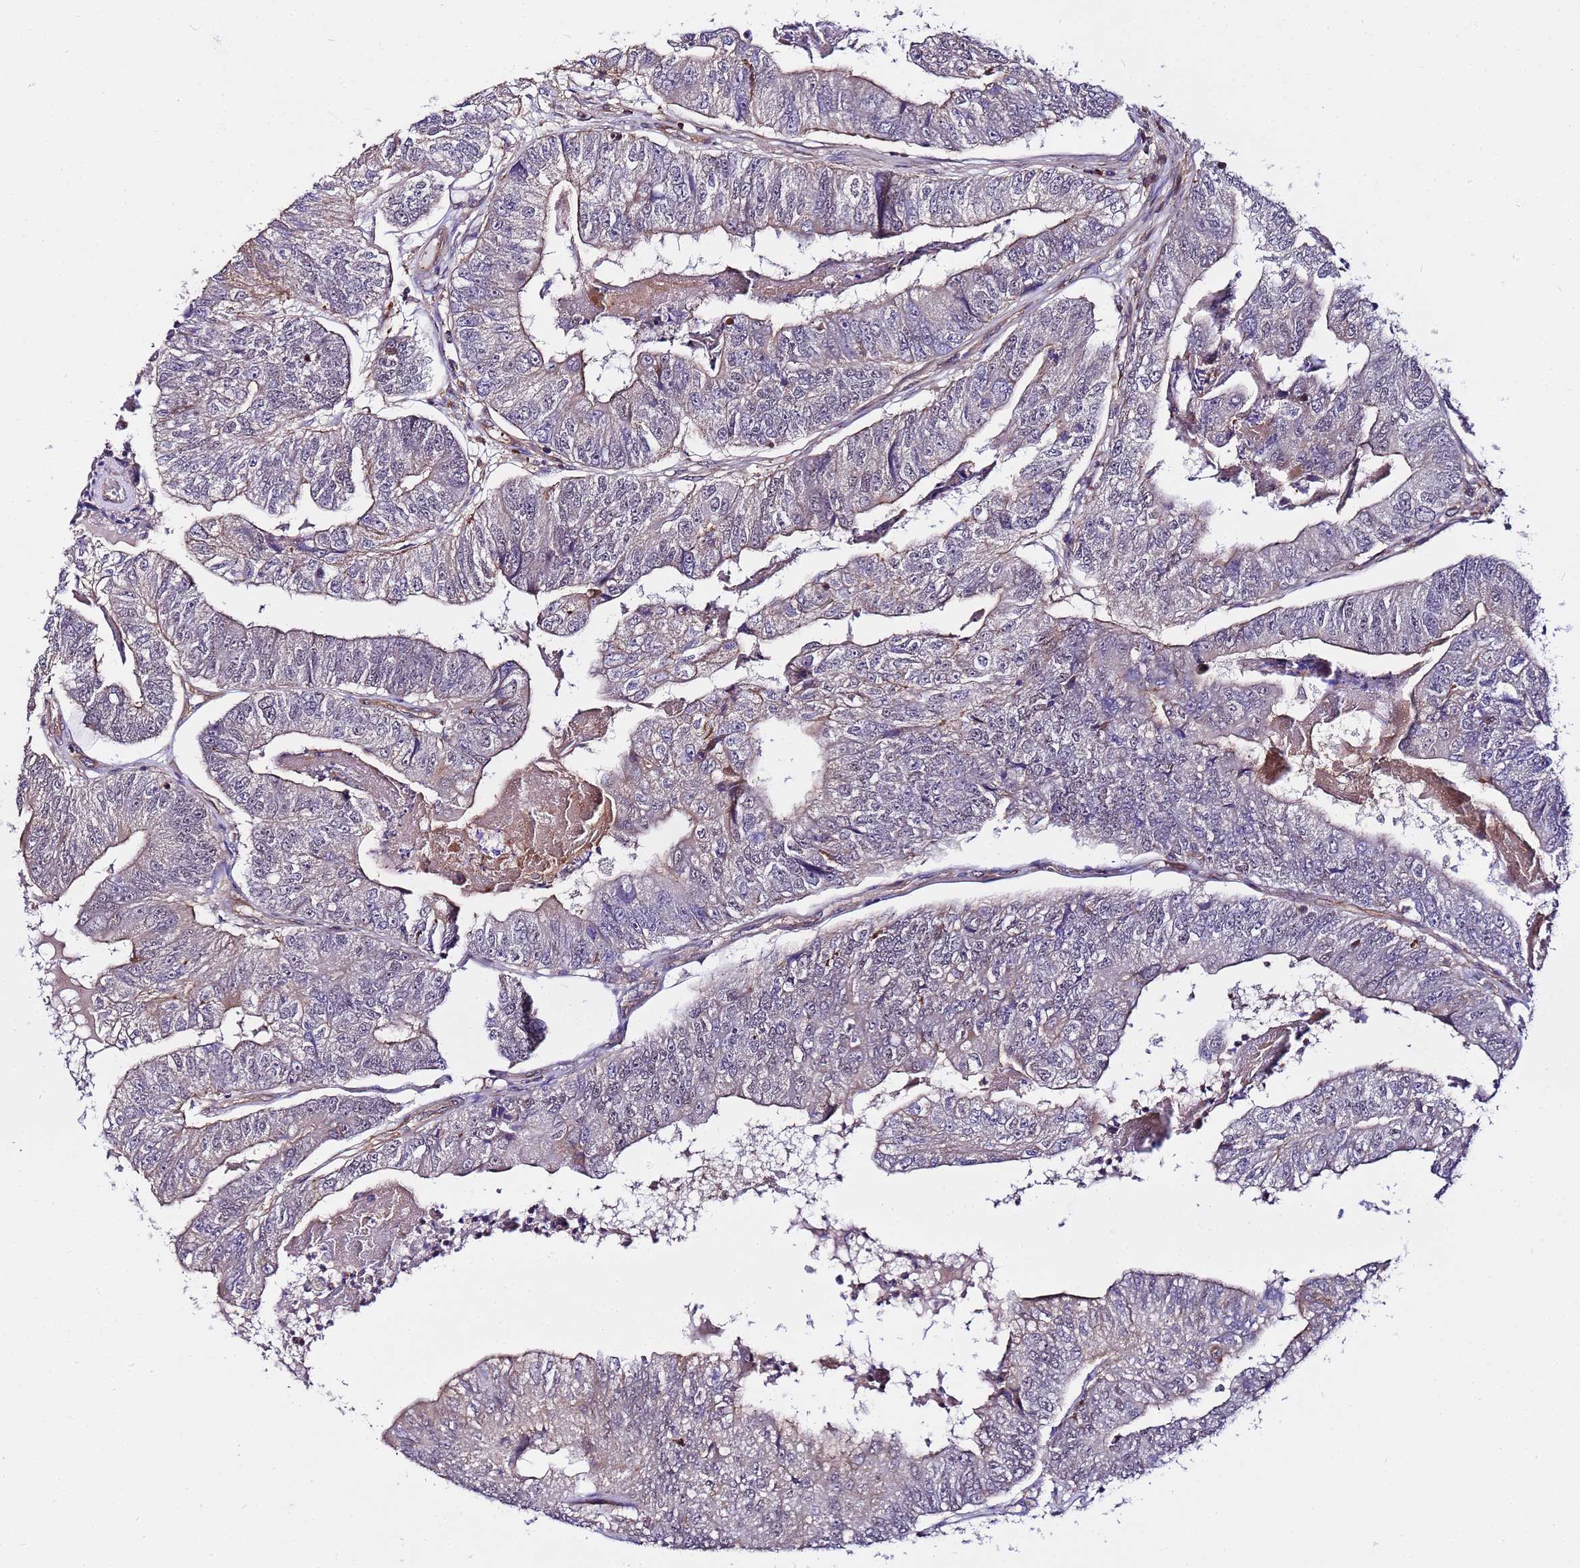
{"staining": {"intensity": "weak", "quantity": "25%-75%", "location": "cytoplasmic/membranous"}, "tissue": "colorectal cancer", "cell_type": "Tumor cells", "image_type": "cancer", "snomed": [{"axis": "morphology", "description": "Adenocarcinoma, NOS"}, {"axis": "topography", "description": "Colon"}], "caption": "IHC photomicrograph of neoplastic tissue: colorectal adenocarcinoma stained using IHC displays low levels of weak protein expression localized specifically in the cytoplasmic/membranous of tumor cells, appearing as a cytoplasmic/membranous brown color.", "gene": "STK38", "patient": {"sex": "female", "age": 67}}